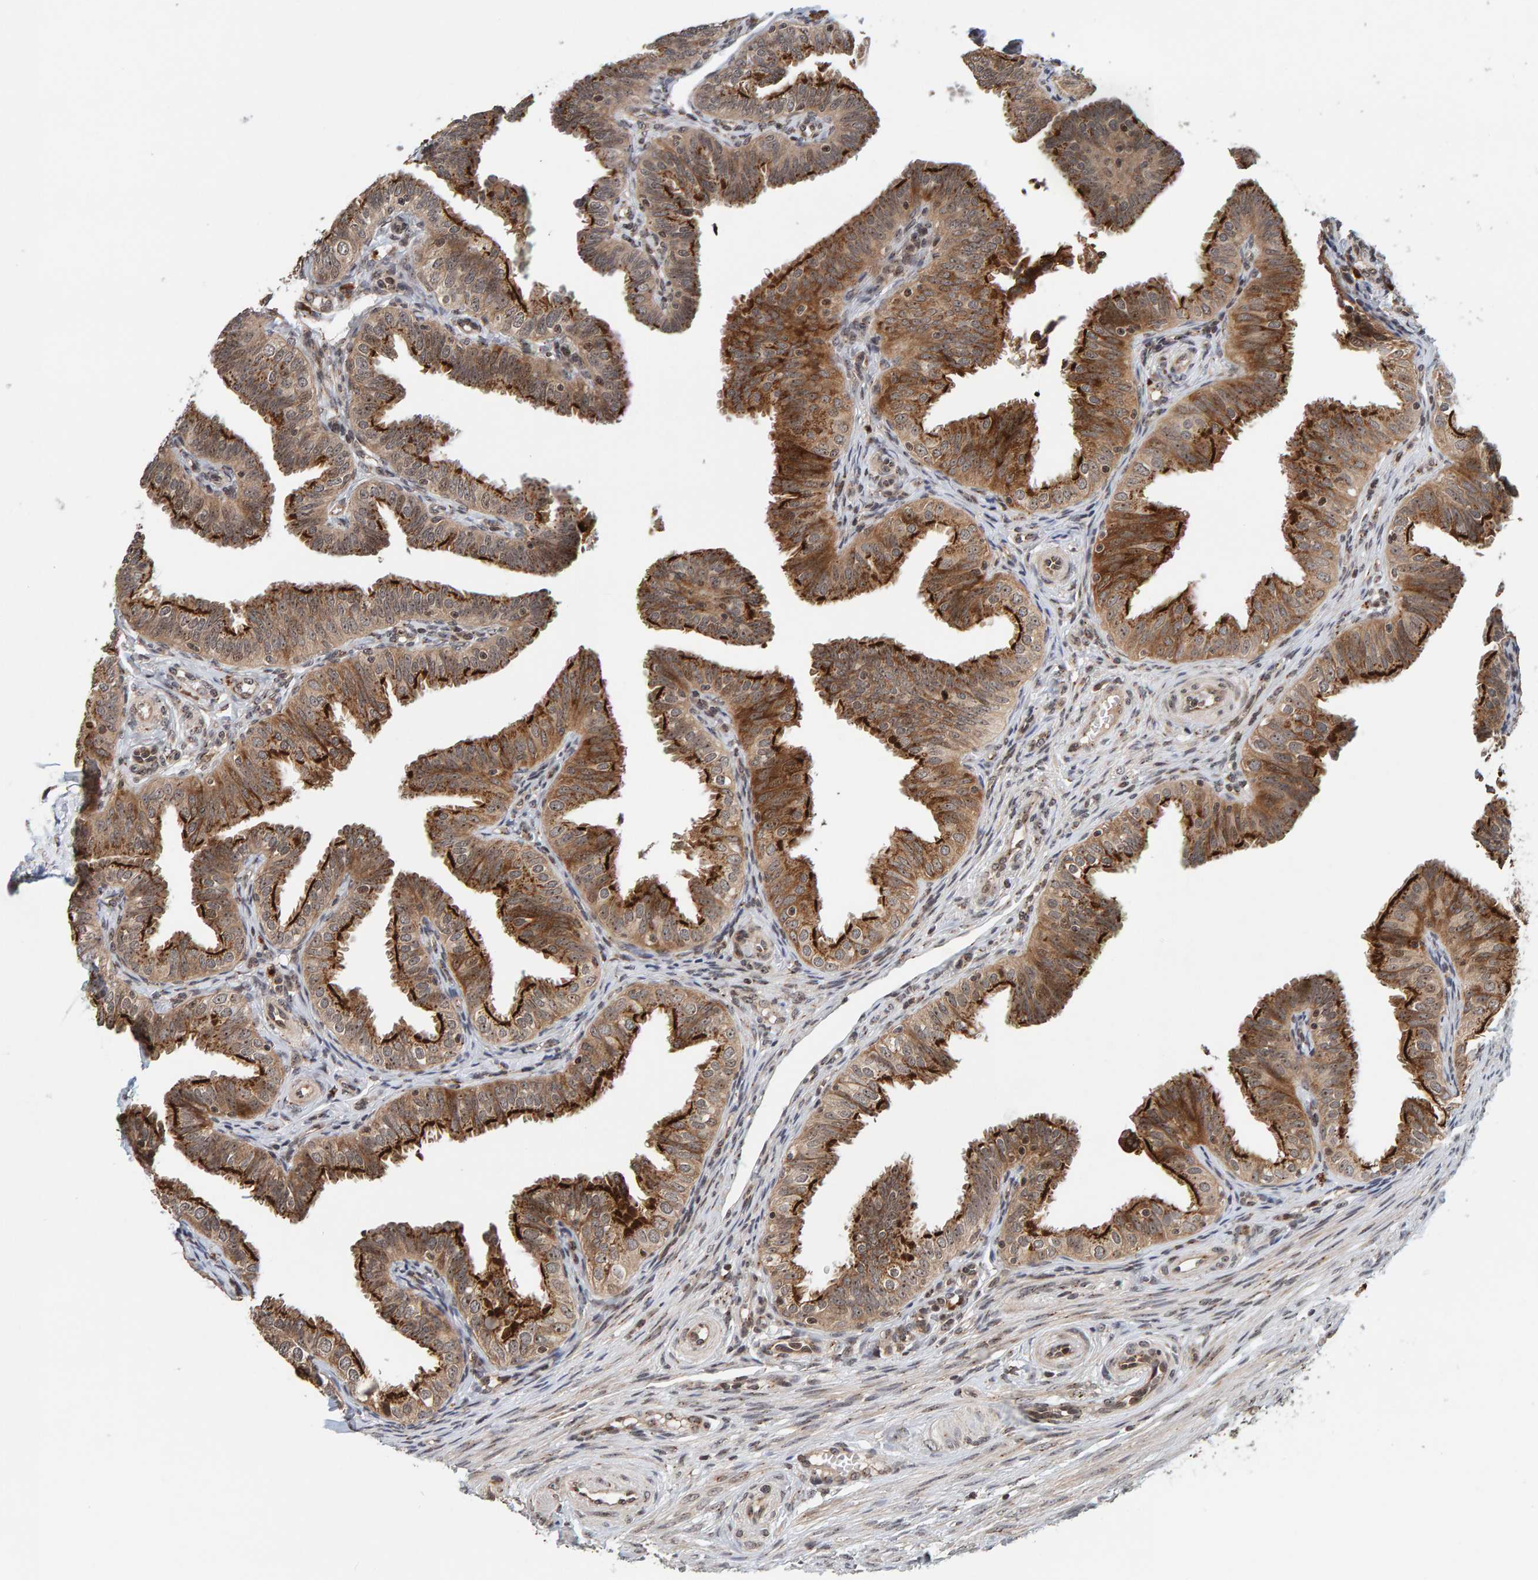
{"staining": {"intensity": "strong", "quantity": "25%-75%", "location": "cytoplasmic/membranous"}, "tissue": "fallopian tube", "cell_type": "Glandular cells", "image_type": "normal", "snomed": [{"axis": "morphology", "description": "Normal tissue, NOS"}, {"axis": "topography", "description": "Fallopian tube"}], "caption": "Strong cytoplasmic/membranous protein positivity is present in approximately 25%-75% of glandular cells in fallopian tube. The staining is performed using DAB (3,3'-diaminobenzidine) brown chromogen to label protein expression. The nuclei are counter-stained blue using hematoxylin.", "gene": "CCDC182", "patient": {"sex": "female", "age": 35}}